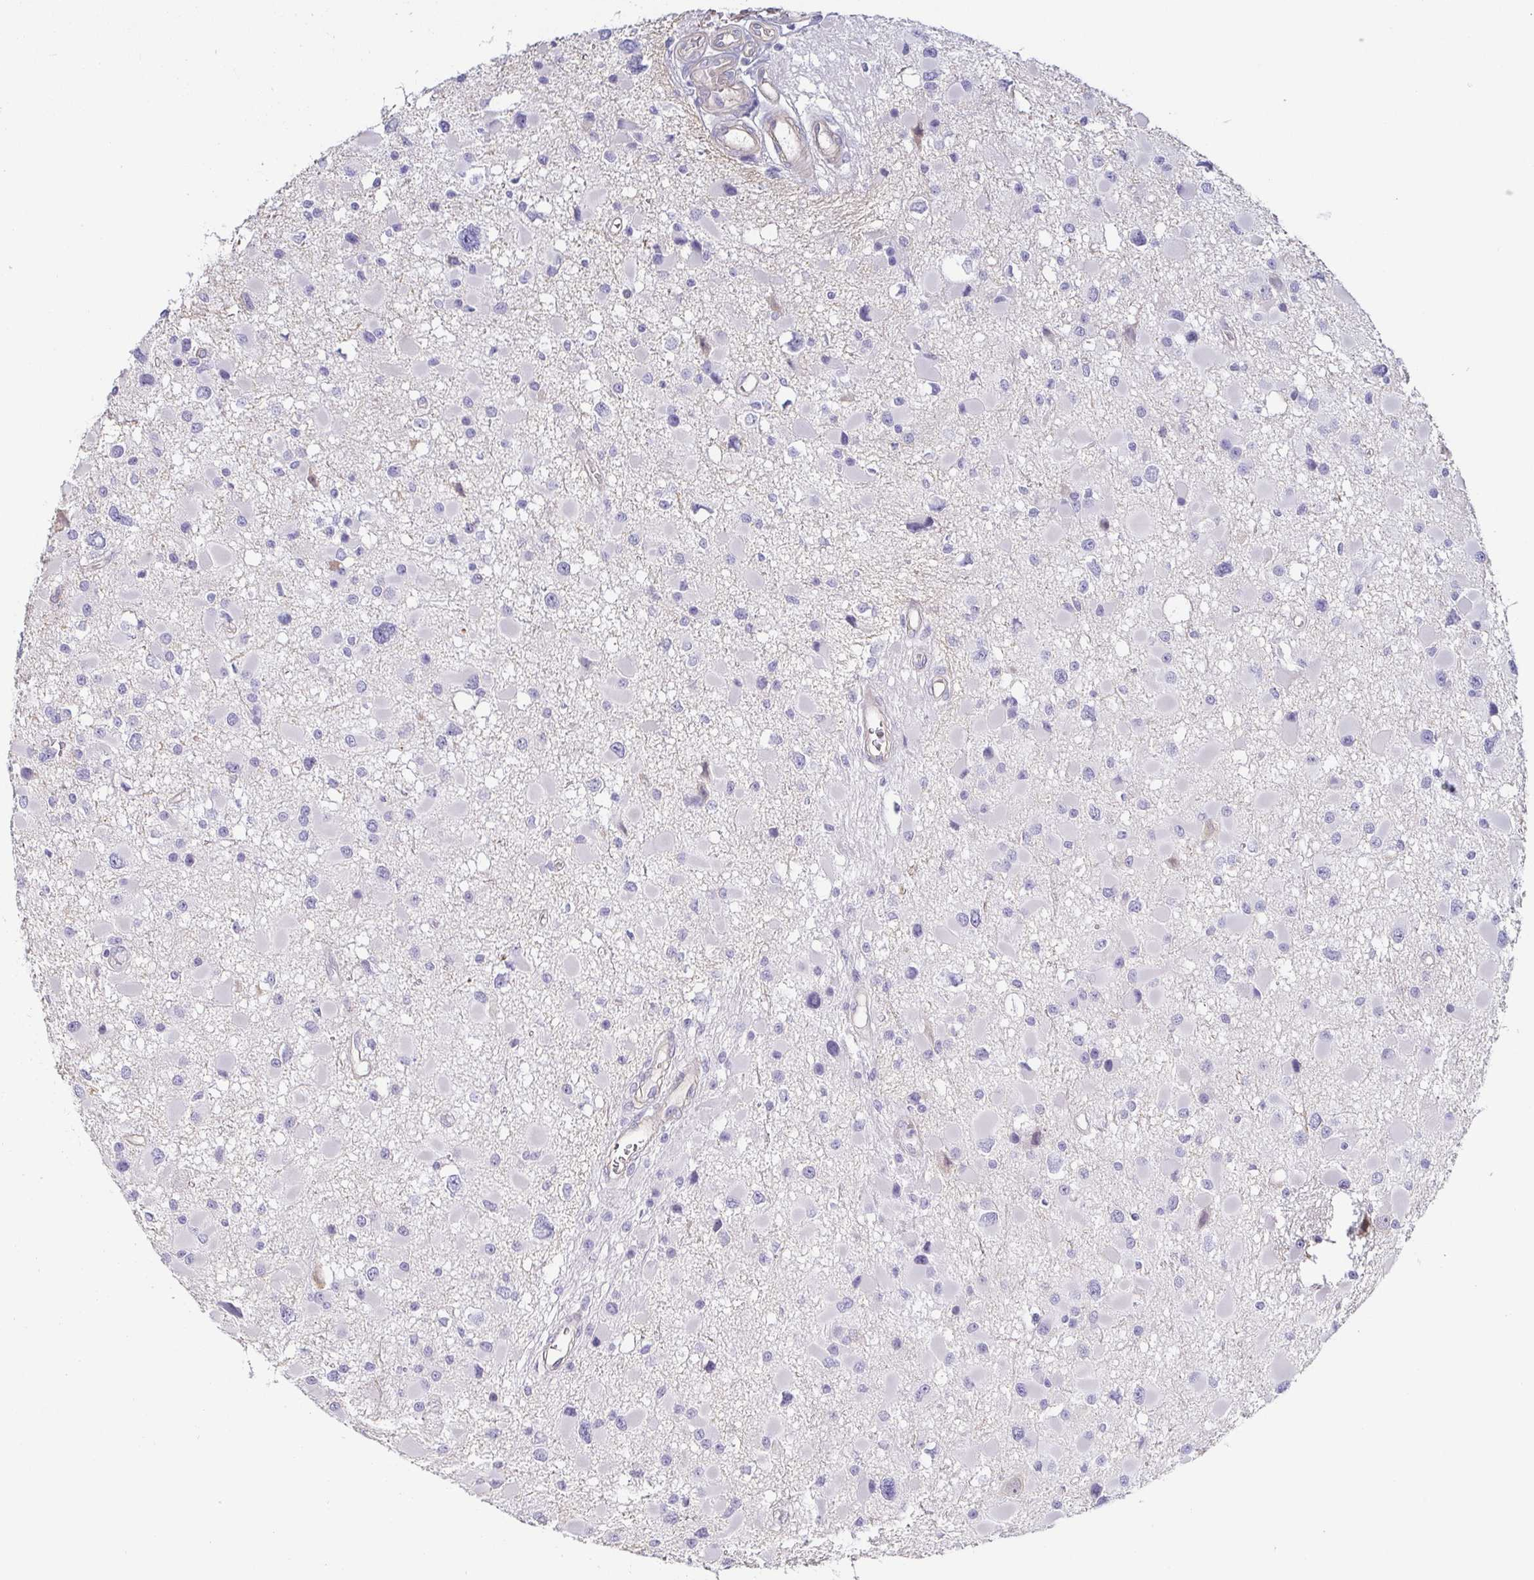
{"staining": {"intensity": "negative", "quantity": "none", "location": "none"}, "tissue": "glioma", "cell_type": "Tumor cells", "image_type": "cancer", "snomed": [{"axis": "morphology", "description": "Glioma, malignant, High grade"}, {"axis": "topography", "description": "Brain"}], "caption": "DAB immunohistochemical staining of glioma reveals no significant staining in tumor cells.", "gene": "PRR4", "patient": {"sex": "male", "age": 54}}